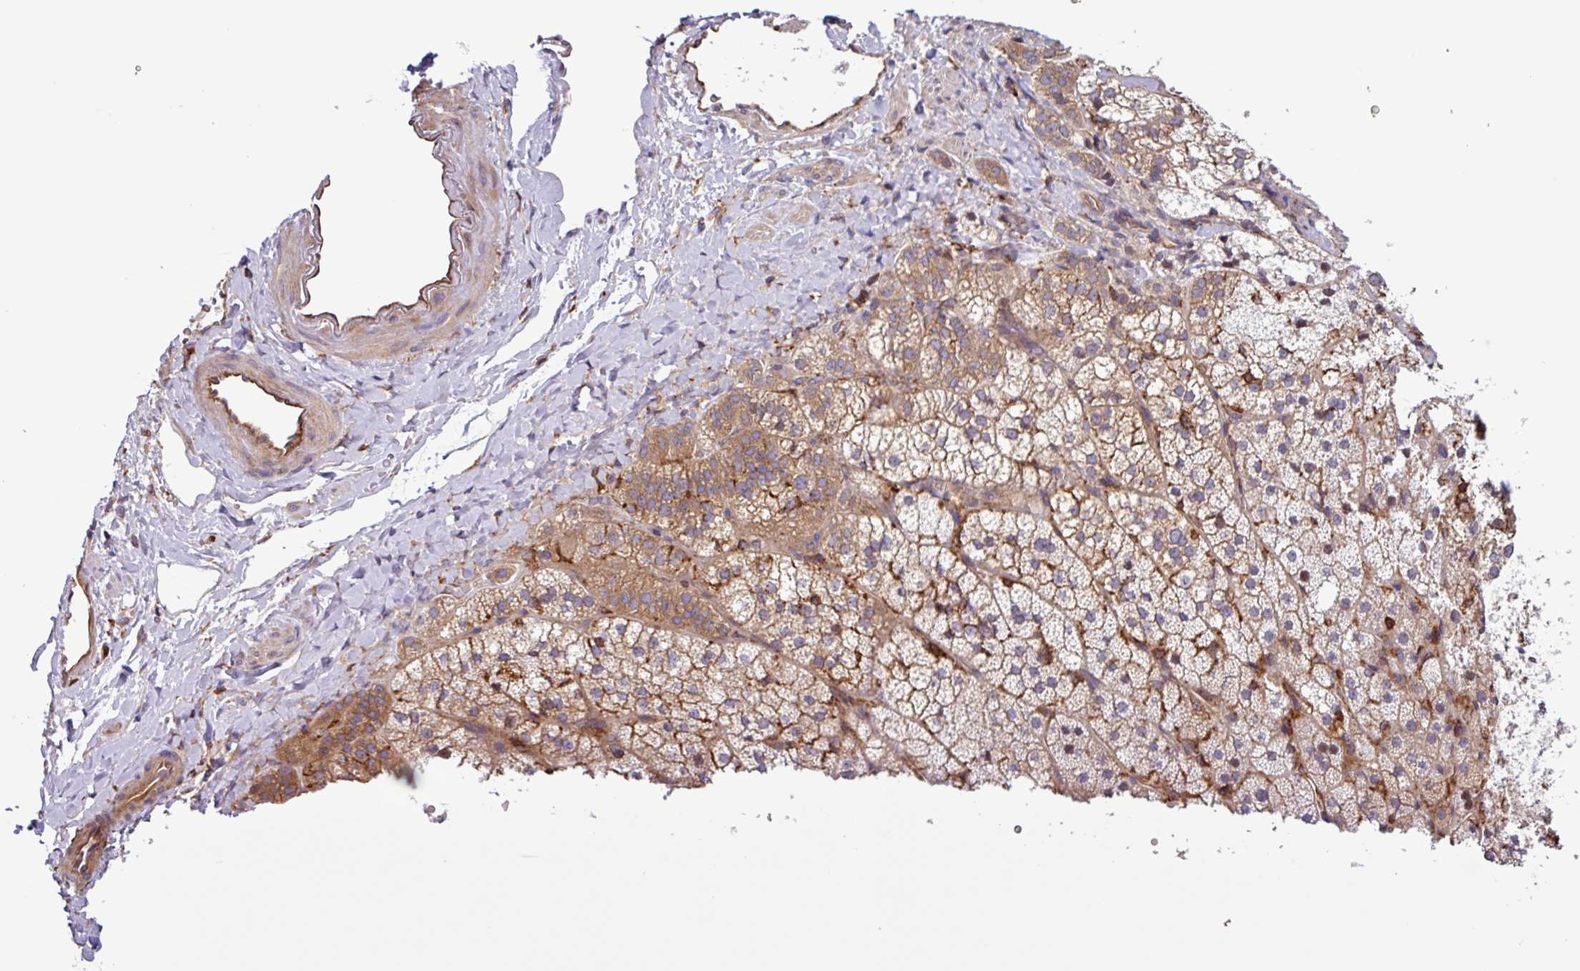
{"staining": {"intensity": "moderate", "quantity": ">75%", "location": "cytoplasmic/membranous"}, "tissue": "adrenal gland", "cell_type": "Glandular cells", "image_type": "normal", "snomed": [{"axis": "morphology", "description": "Normal tissue, NOS"}, {"axis": "topography", "description": "Adrenal gland"}], "caption": "Immunohistochemistry (DAB (3,3'-diaminobenzidine)) staining of unremarkable human adrenal gland demonstrates moderate cytoplasmic/membranous protein staining in about >75% of glandular cells. Nuclei are stained in blue.", "gene": "ACTR3B", "patient": {"sex": "male", "age": 53}}